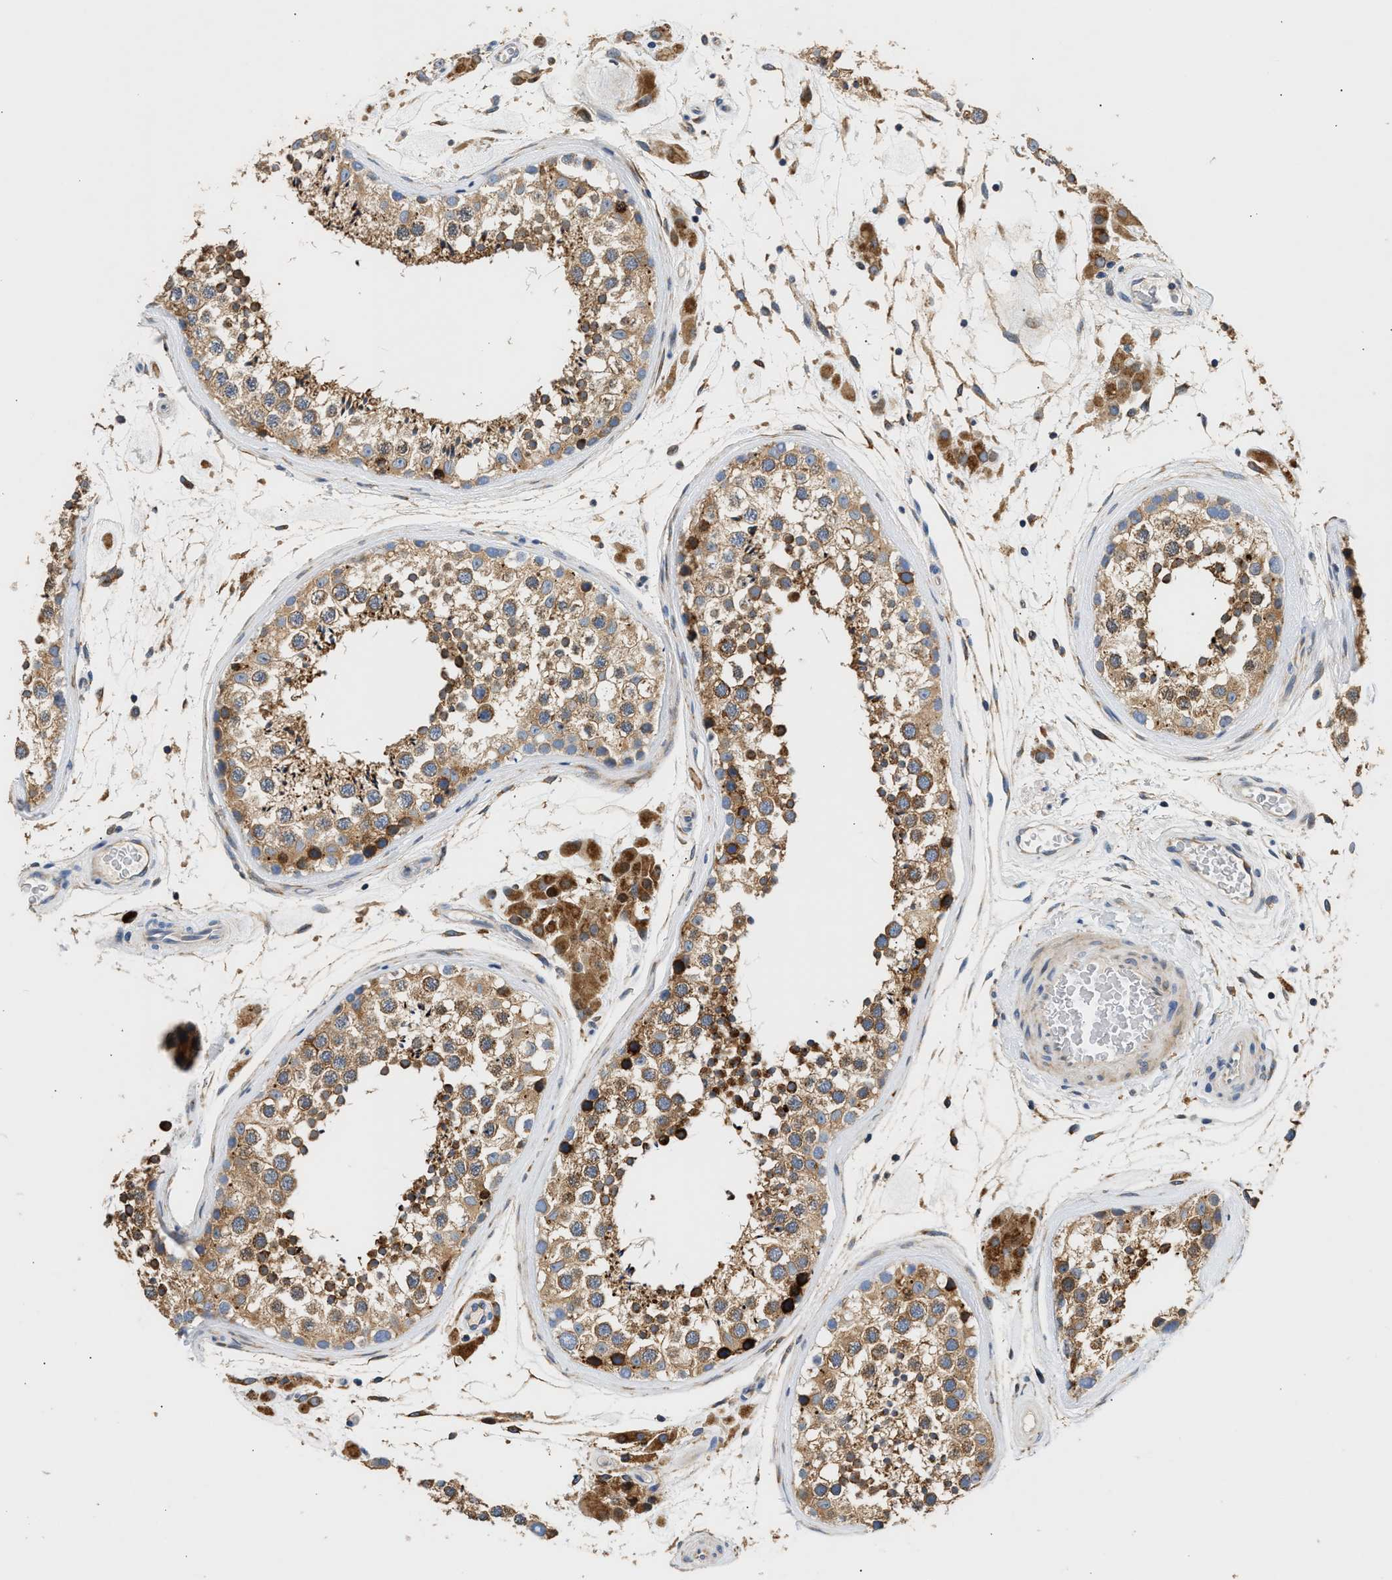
{"staining": {"intensity": "moderate", "quantity": ">75%", "location": "cytoplasmic/membranous"}, "tissue": "testis", "cell_type": "Cells in seminiferous ducts", "image_type": "normal", "snomed": [{"axis": "morphology", "description": "Normal tissue, NOS"}, {"axis": "topography", "description": "Testis"}], "caption": "Brown immunohistochemical staining in benign human testis exhibits moderate cytoplasmic/membranous expression in approximately >75% of cells in seminiferous ducts. The staining is performed using DAB brown chromogen to label protein expression. The nuclei are counter-stained blue using hematoxylin.", "gene": "AMZ1", "patient": {"sex": "male", "age": 46}}